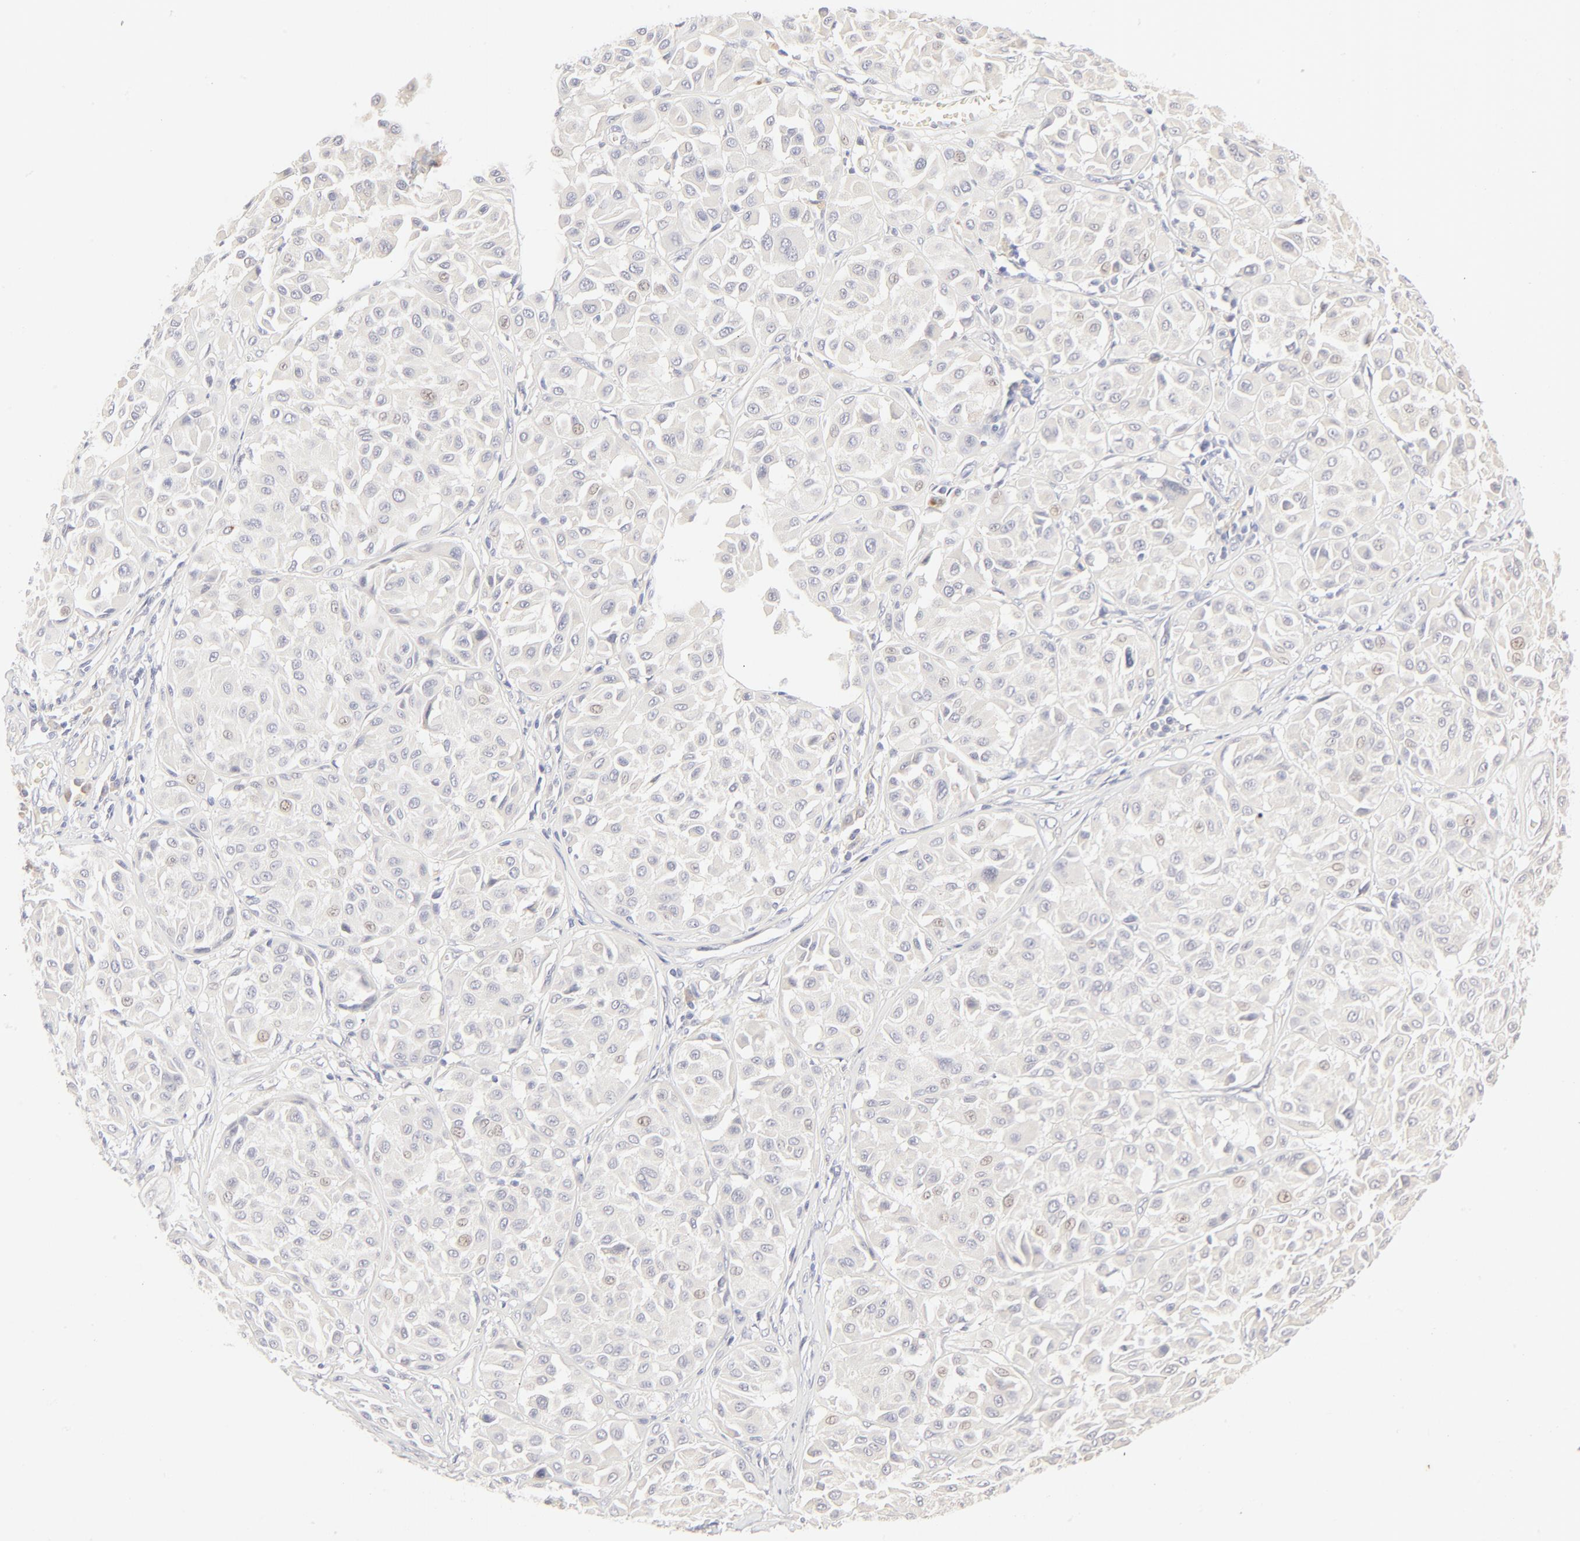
{"staining": {"intensity": "negative", "quantity": "none", "location": "none"}, "tissue": "melanoma", "cell_type": "Tumor cells", "image_type": "cancer", "snomed": [{"axis": "morphology", "description": "Malignant melanoma, Metastatic site"}, {"axis": "topography", "description": "Soft tissue"}], "caption": "IHC of human malignant melanoma (metastatic site) demonstrates no expression in tumor cells.", "gene": "NKX2-2", "patient": {"sex": "male", "age": 41}}